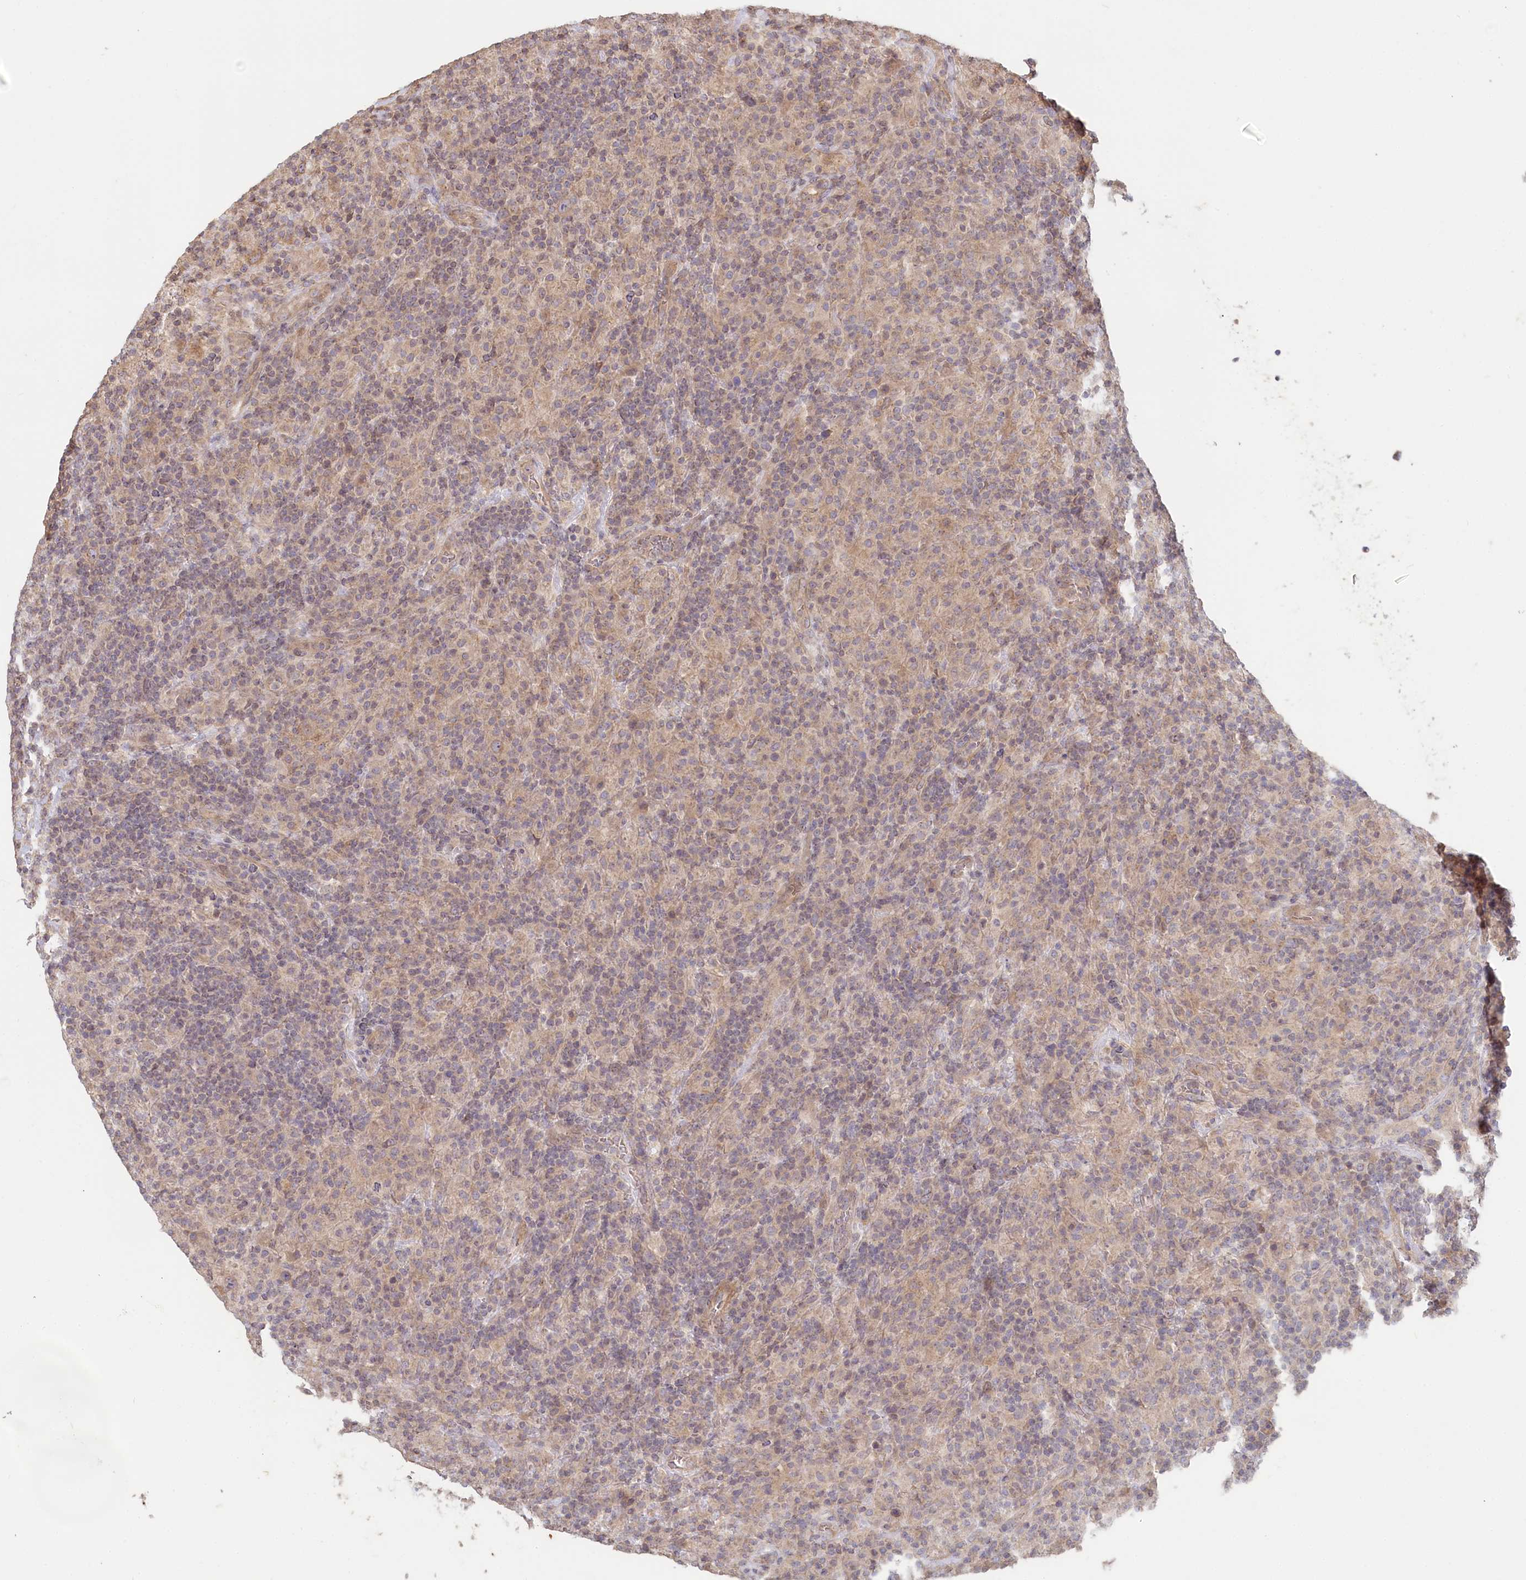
{"staining": {"intensity": "weak", "quantity": "<25%", "location": "cytoplasmic/membranous"}, "tissue": "lymphoma", "cell_type": "Tumor cells", "image_type": "cancer", "snomed": [{"axis": "morphology", "description": "Hodgkin's disease, NOS"}, {"axis": "topography", "description": "Lymph node"}], "caption": "The image reveals no significant positivity in tumor cells of lymphoma.", "gene": "TCHP", "patient": {"sex": "male", "age": 70}}